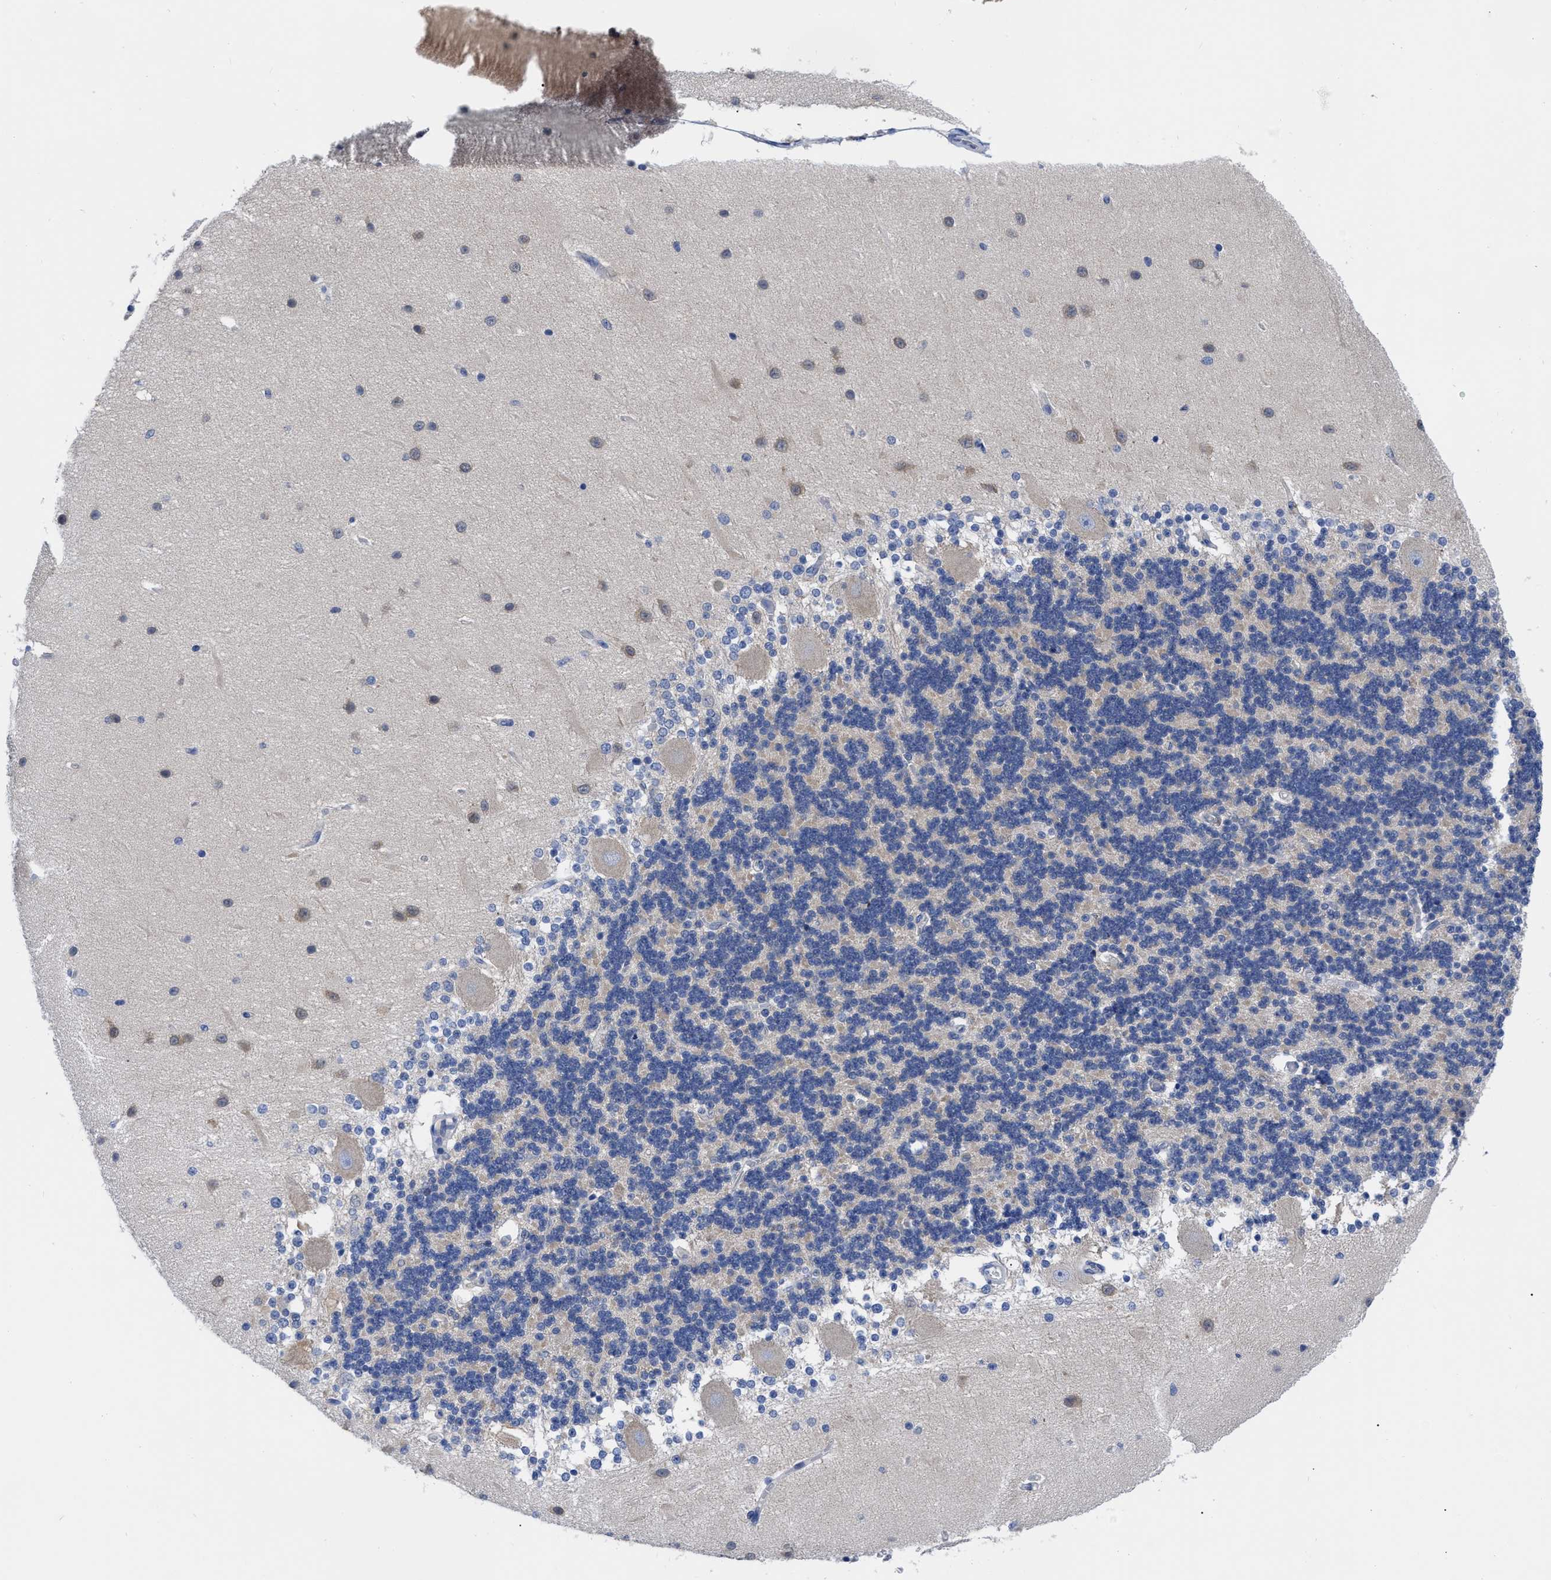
{"staining": {"intensity": "weak", "quantity": "25%-75%", "location": "cytoplasmic/membranous"}, "tissue": "cerebellum", "cell_type": "Cells in granular layer", "image_type": "normal", "snomed": [{"axis": "morphology", "description": "Normal tissue, NOS"}, {"axis": "topography", "description": "Cerebellum"}], "caption": "This micrograph displays immunohistochemistry (IHC) staining of benign human cerebellum, with low weak cytoplasmic/membranous positivity in approximately 25%-75% of cells in granular layer.", "gene": "RBKS", "patient": {"sex": "female", "age": 54}}